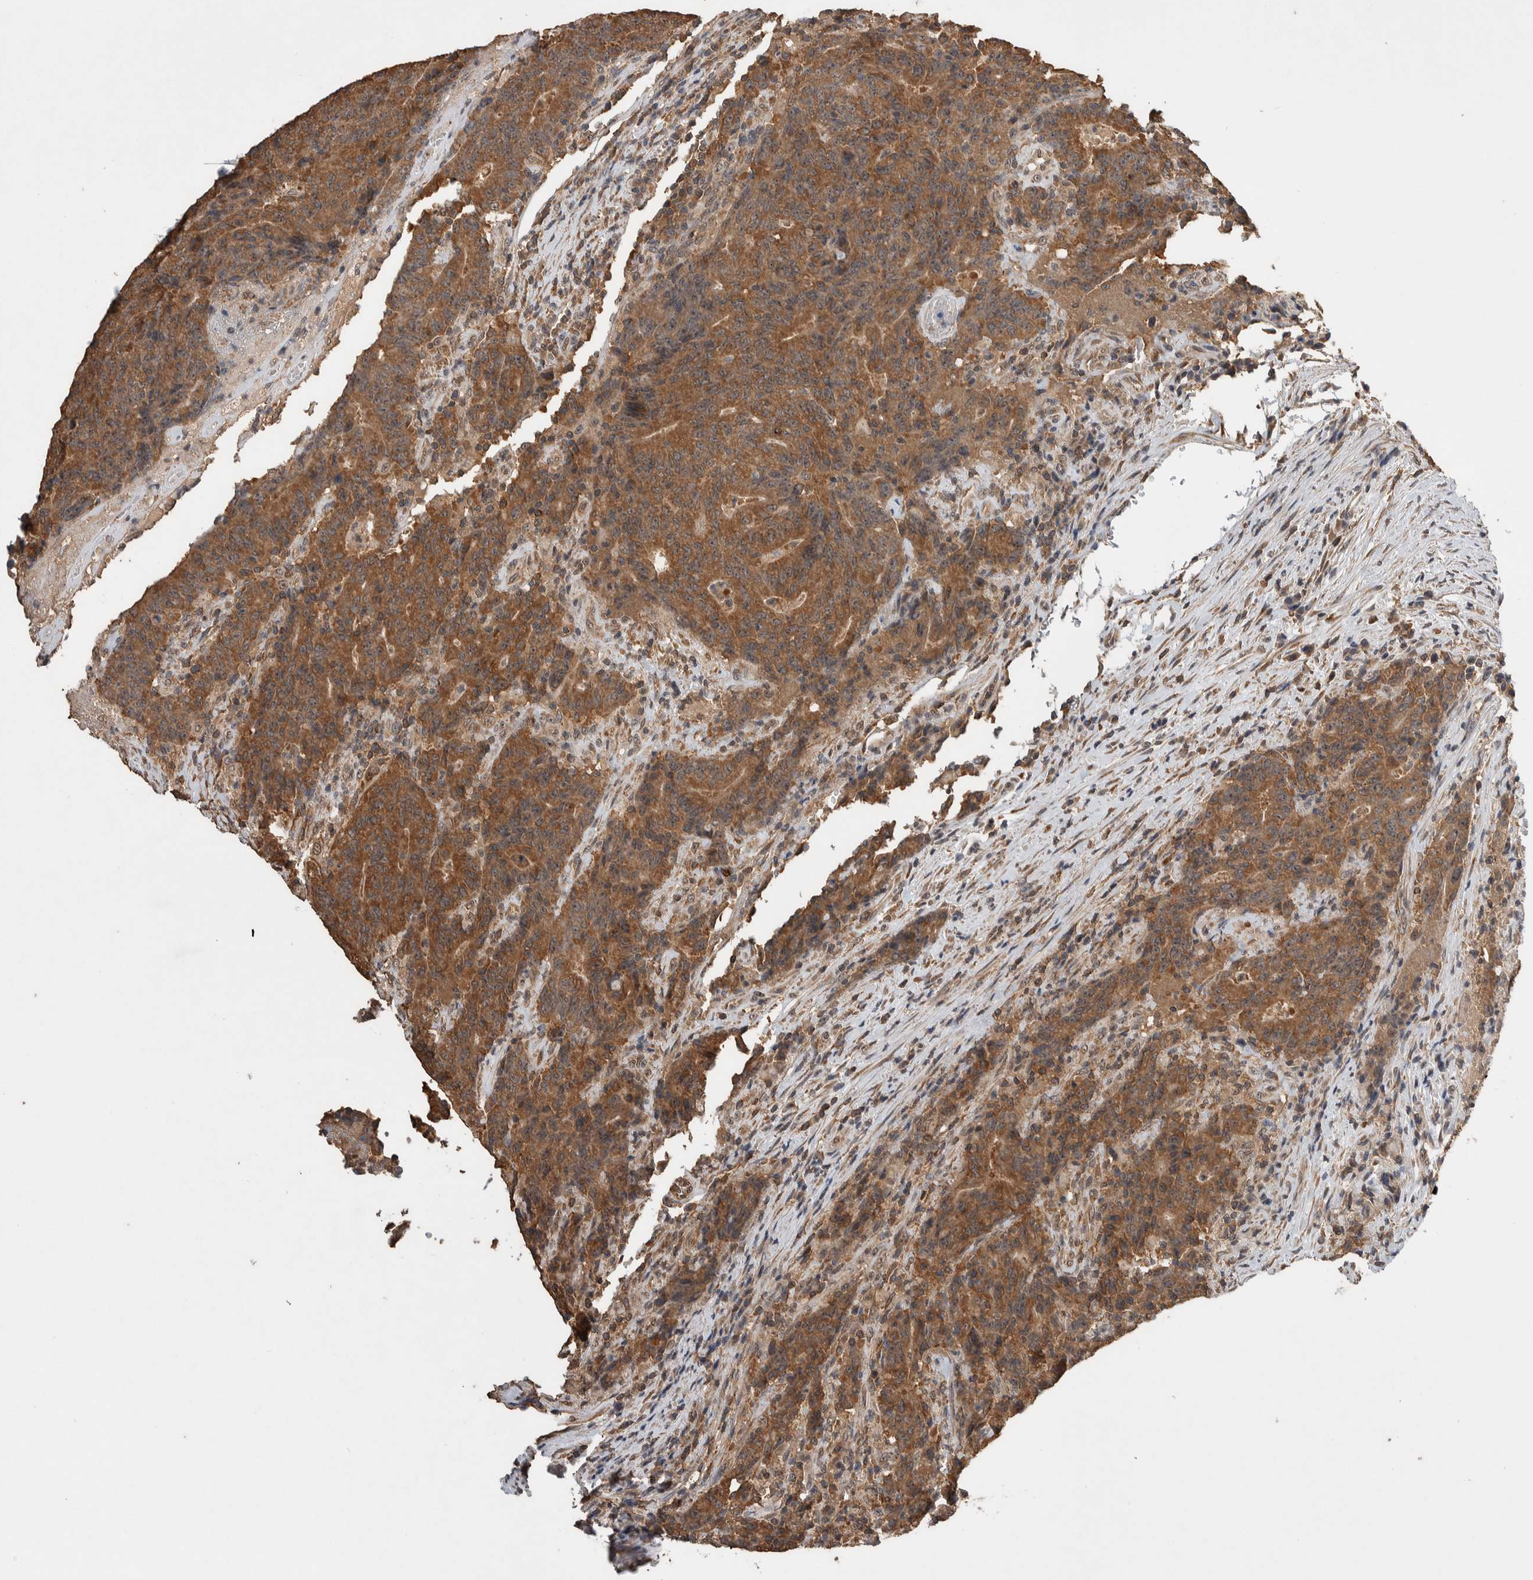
{"staining": {"intensity": "moderate", "quantity": ">75%", "location": "cytoplasmic/membranous"}, "tissue": "colorectal cancer", "cell_type": "Tumor cells", "image_type": "cancer", "snomed": [{"axis": "morphology", "description": "Normal tissue, NOS"}, {"axis": "morphology", "description": "Adenocarcinoma, NOS"}, {"axis": "topography", "description": "Colon"}], "caption": "Adenocarcinoma (colorectal) tissue displays moderate cytoplasmic/membranous staining in approximately >75% of tumor cells", "gene": "DVL2", "patient": {"sex": "female", "age": 75}}